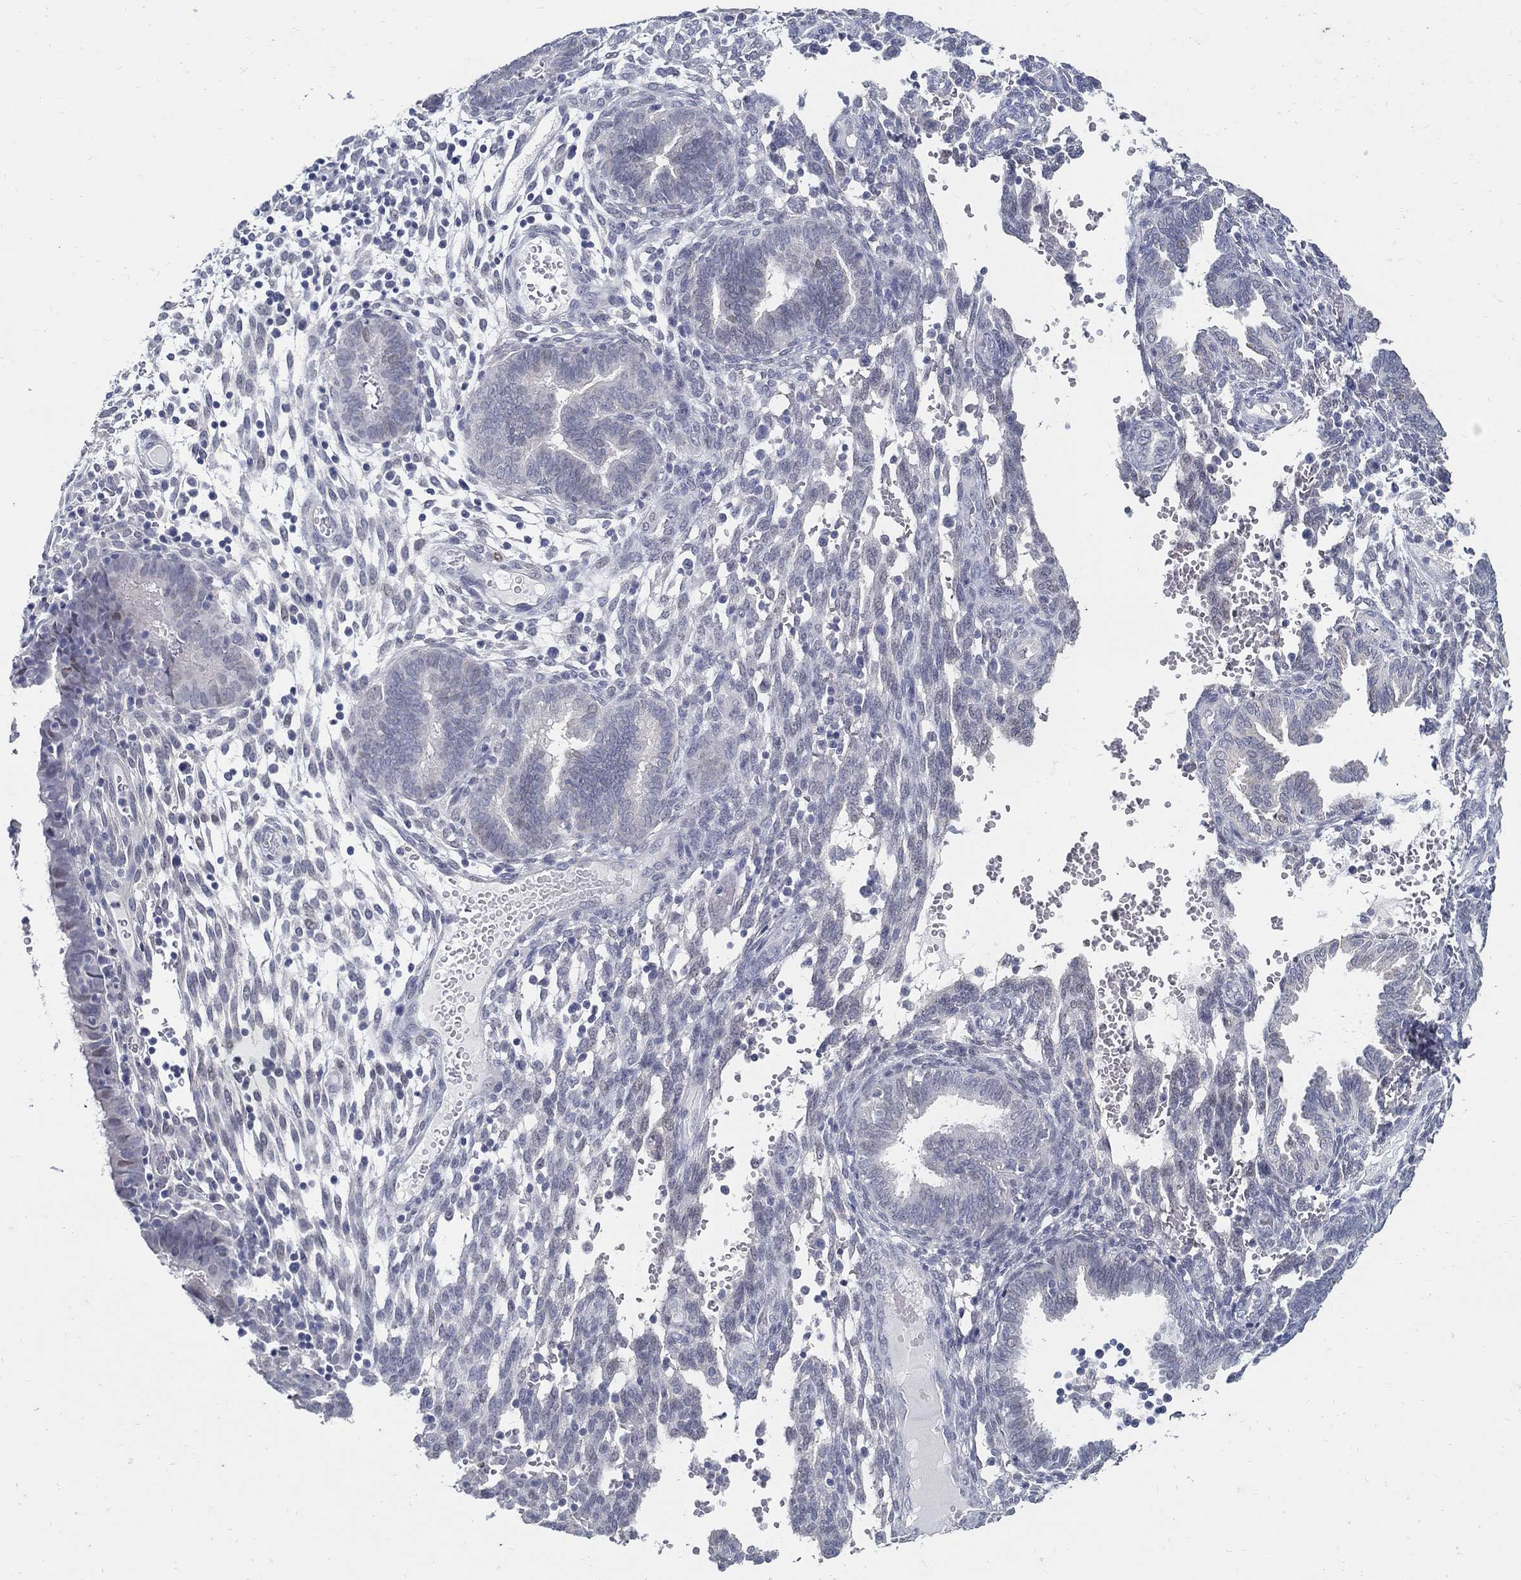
{"staining": {"intensity": "negative", "quantity": "none", "location": "none"}, "tissue": "endometrium", "cell_type": "Cells in endometrial stroma", "image_type": "normal", "snomed": [{"axis": "morphology", "description": "Normal tissue, NOS"}, {"axis": "topography", "description": "Endometrium"}], "caption": "Protein analysis of benign endometrium shows no significant expression in cells in endometrial stroma.", "gene": "USP29", "patient": {"sex": "female", "age": 42}}